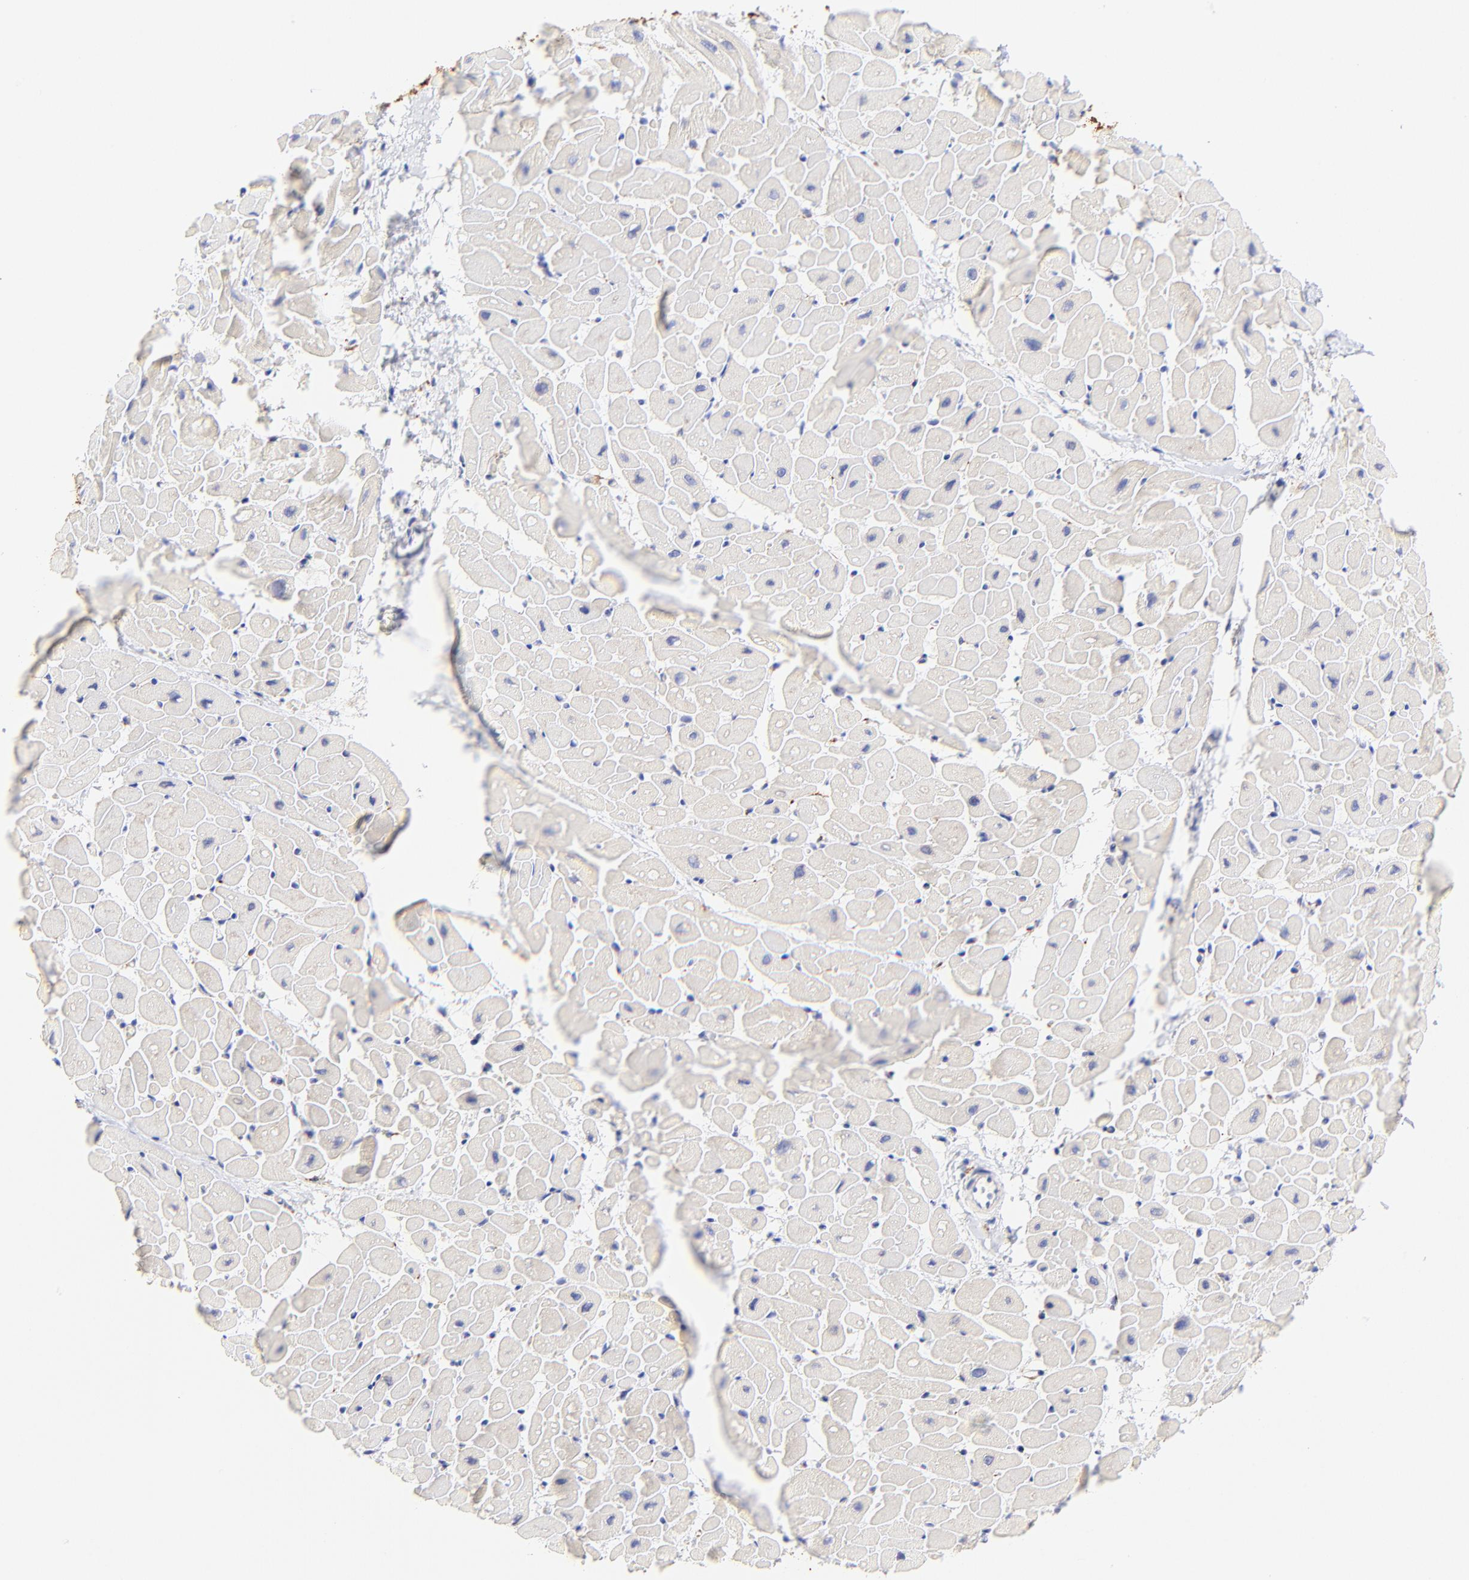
{"staining": {"intensity": "negative", "quantity": "none", "location": "none"}, "tissue": "heart muscle", "cell_type": "Cardiomyocytes", "image_type": "normal", "snomed": [{"axis": "morphology", "description": "Normal tissue, NOS"}, {"axis": "topography", "description": "Heart"}], "caption": "Human heart muscle stained for a protein using immunohistochemistry (IHC) exhibits no positivity in cardiomyocytes.", "gene": "RAB3A", "patient": {"sex": "male", "age": 45}}